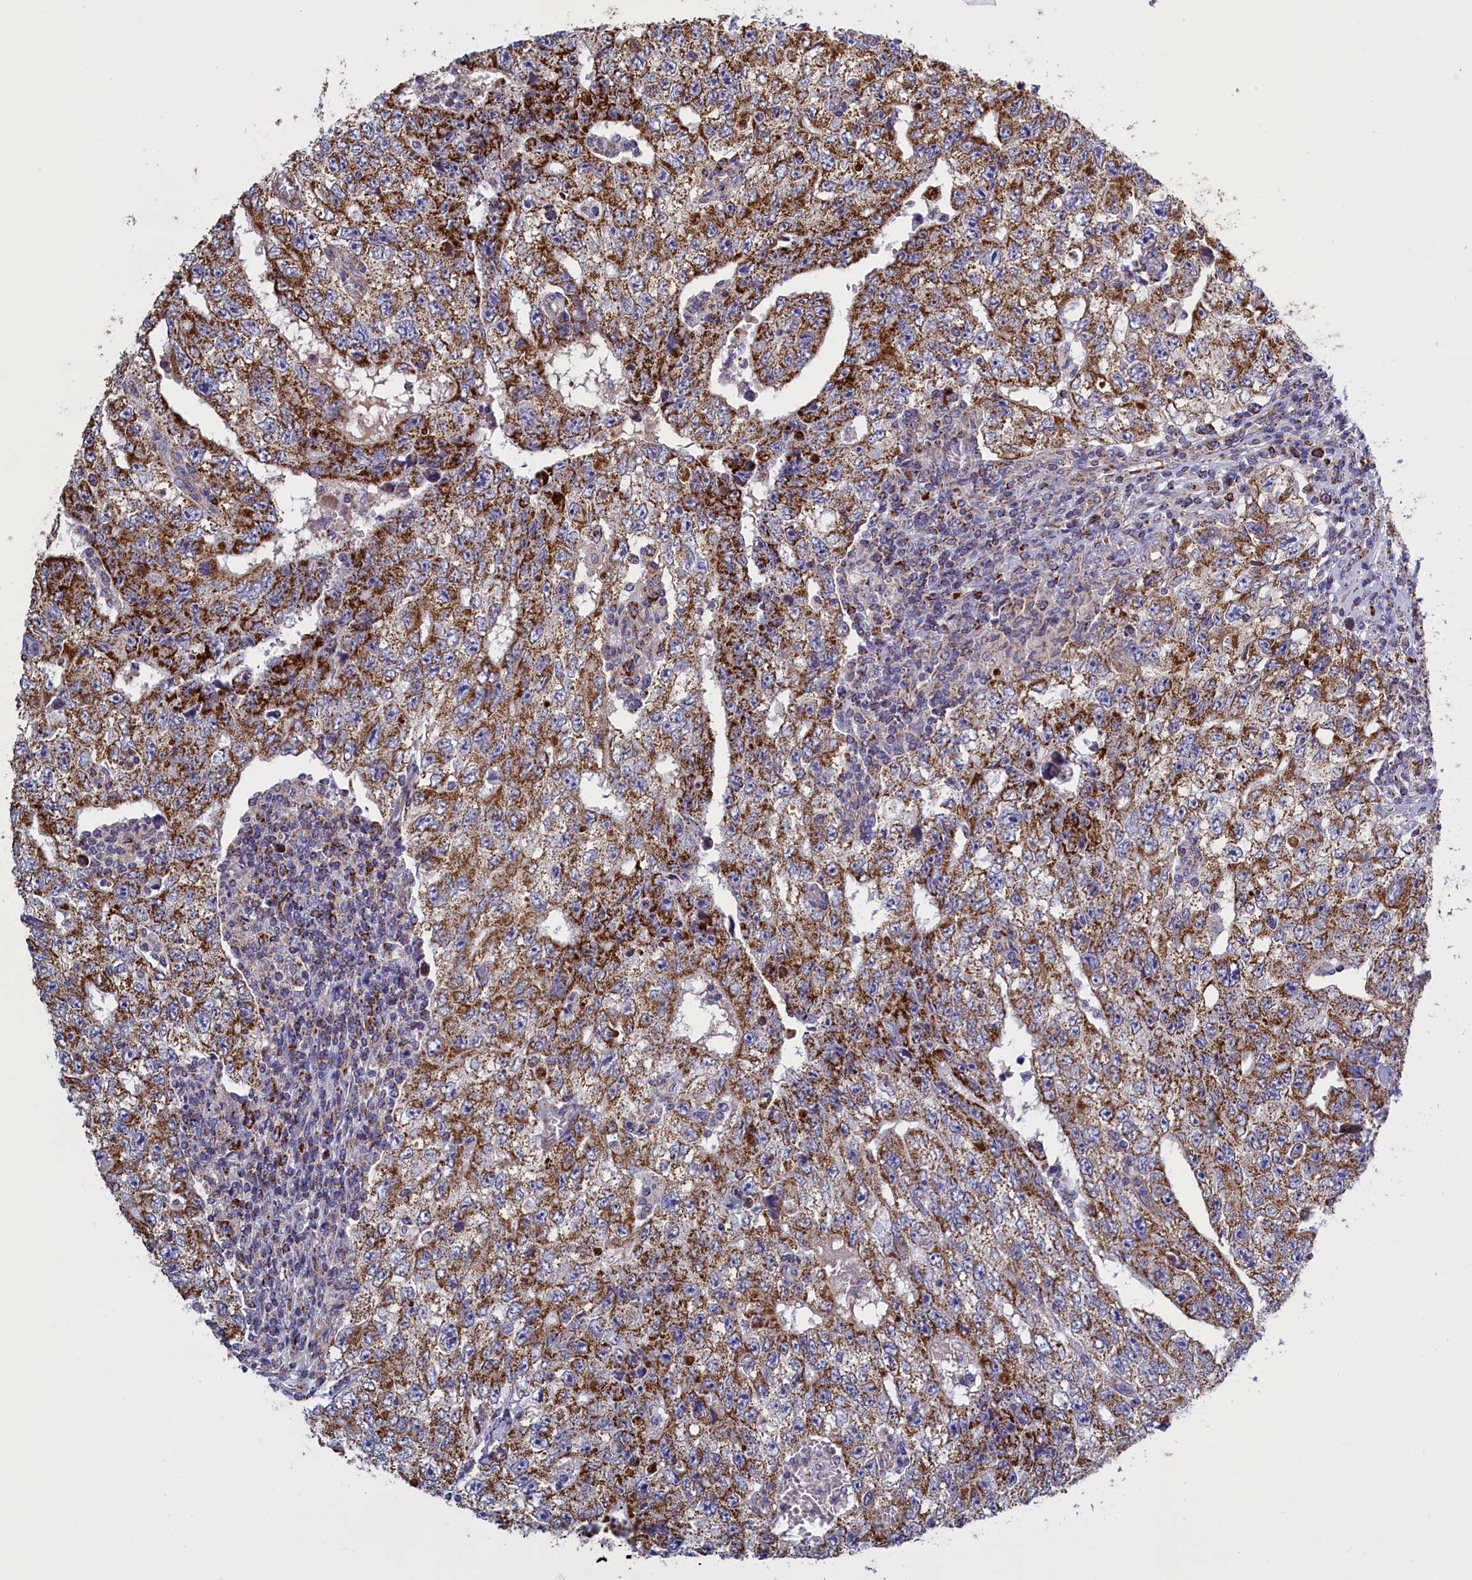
{"staining": {"intensity": "moderate", "quantity": ">75%", "location": "cytoplasmic/membranous"}, "tissue": "testis cancer", "cell_type": "Tumor cells", "image_type": "cancer", "snomed": [{"axis": "morphology", "description": "Carcinoma, Embryonal, NOS"}, {"axis": "topography", "description": "Testis"}], "caption": "Protein expression analysis of human testis cancer reveals moderate cytoplasmic/membranous positivity in approximately >75% of tumor cells. The protein of interest is stained brown, and the nuclei are stained in blue (DAB IHC with brightfield microscopy, high magnification).", "gene": "IFT122", "patient": {"sex": "male", "age": 17}}